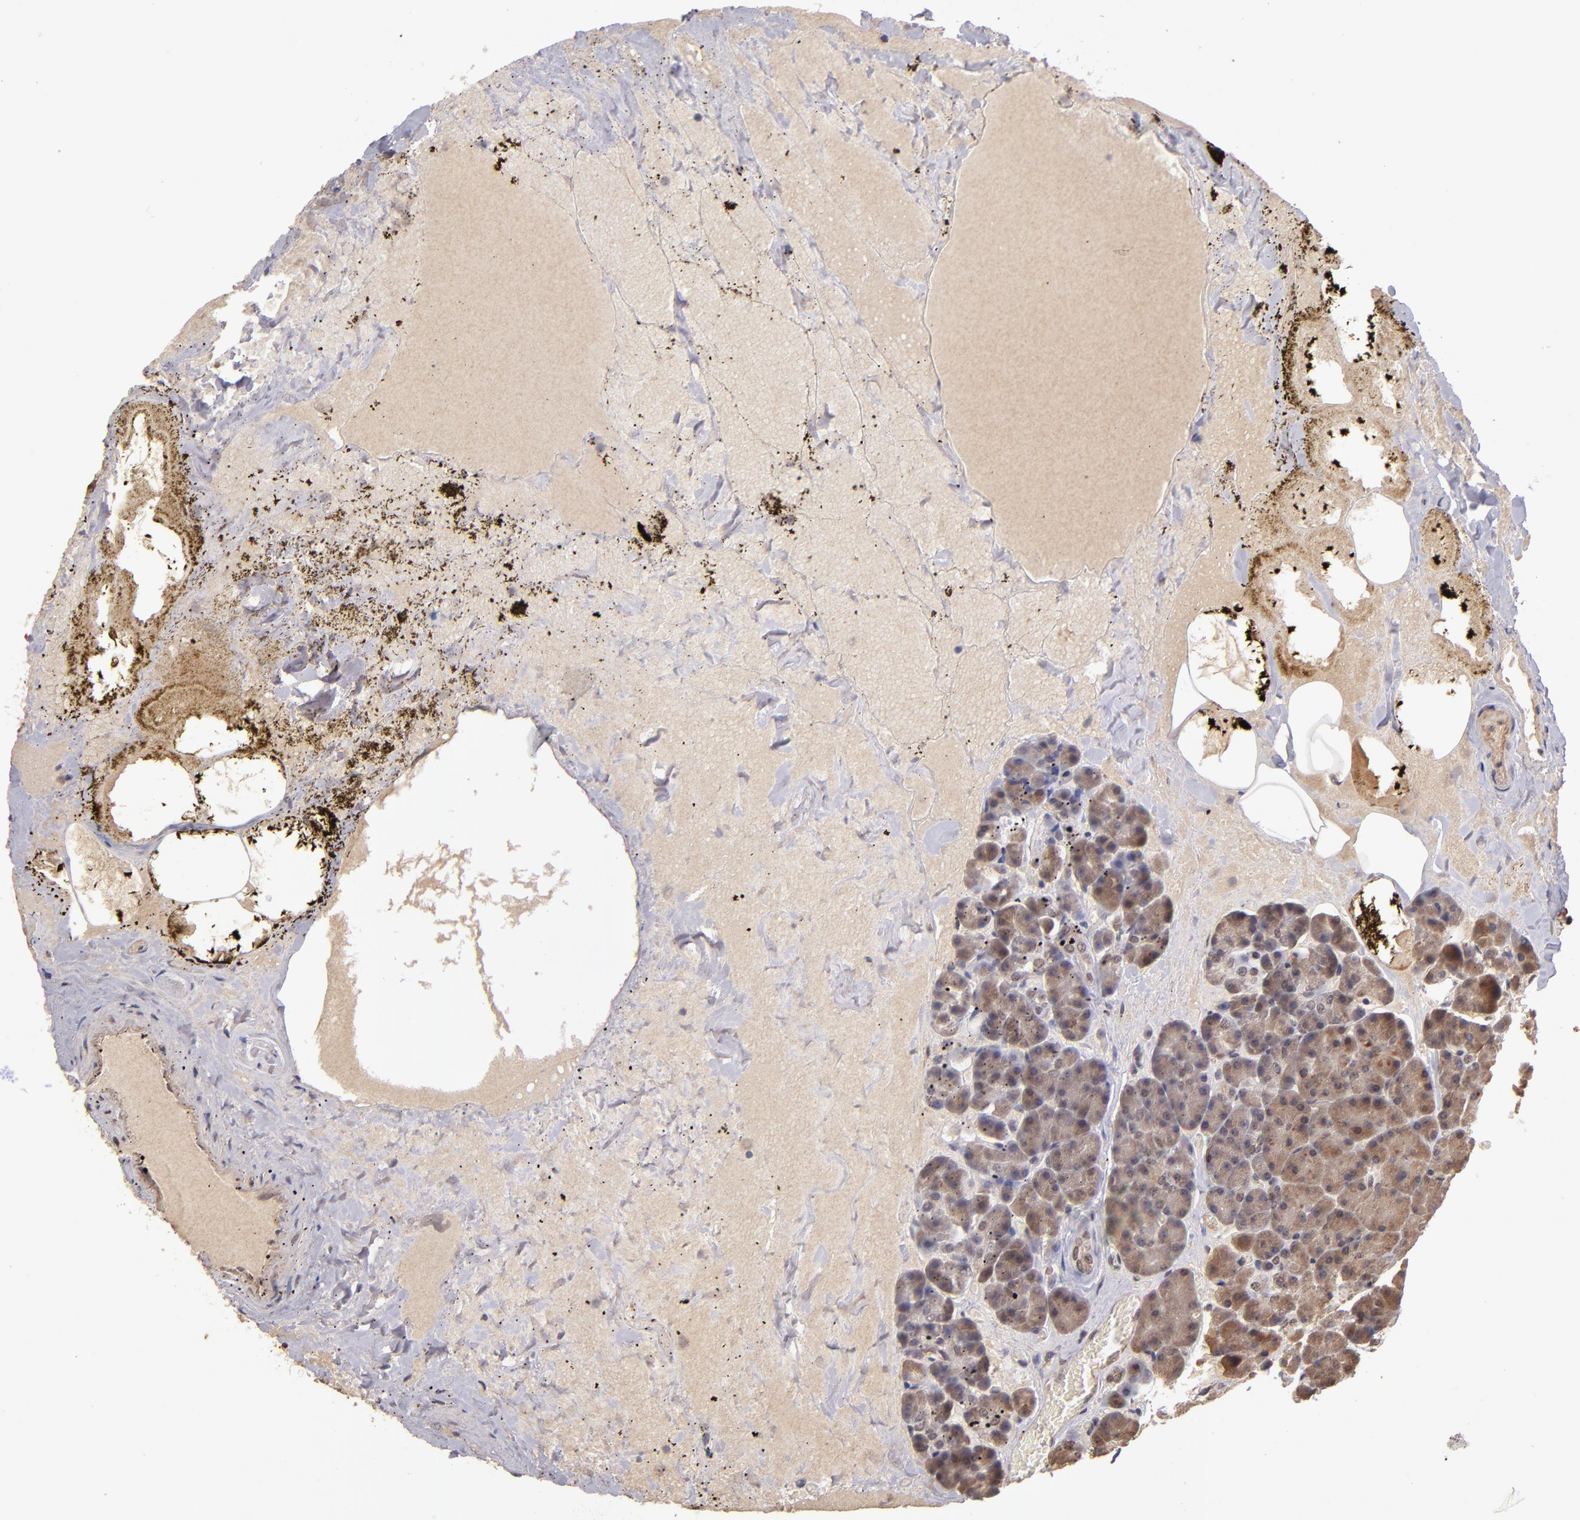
{"staining": {"intensity": "moderate", "quantity": ">75%", "location": "cytoplasmic/membranous,nuclear"}, "tissue": "pancreas", "cell_type": "Exocrine glandular cells", "image_type": "normal", "snomed": [{"axis": "morphology", "description": "Normal tissue, NOS"}, {"axis": "topography", "description": "Pancreas"}], "caption": "There is medium levels of moderate cytoplasmic/membranous,nuclear staining in exocrine glandular cells of unremarkable pancreas, as demonstrated by immunohistochemical staining (brown color).", "gene": "ABHD12B", "patient": {"sex": "female", "age": 35}}